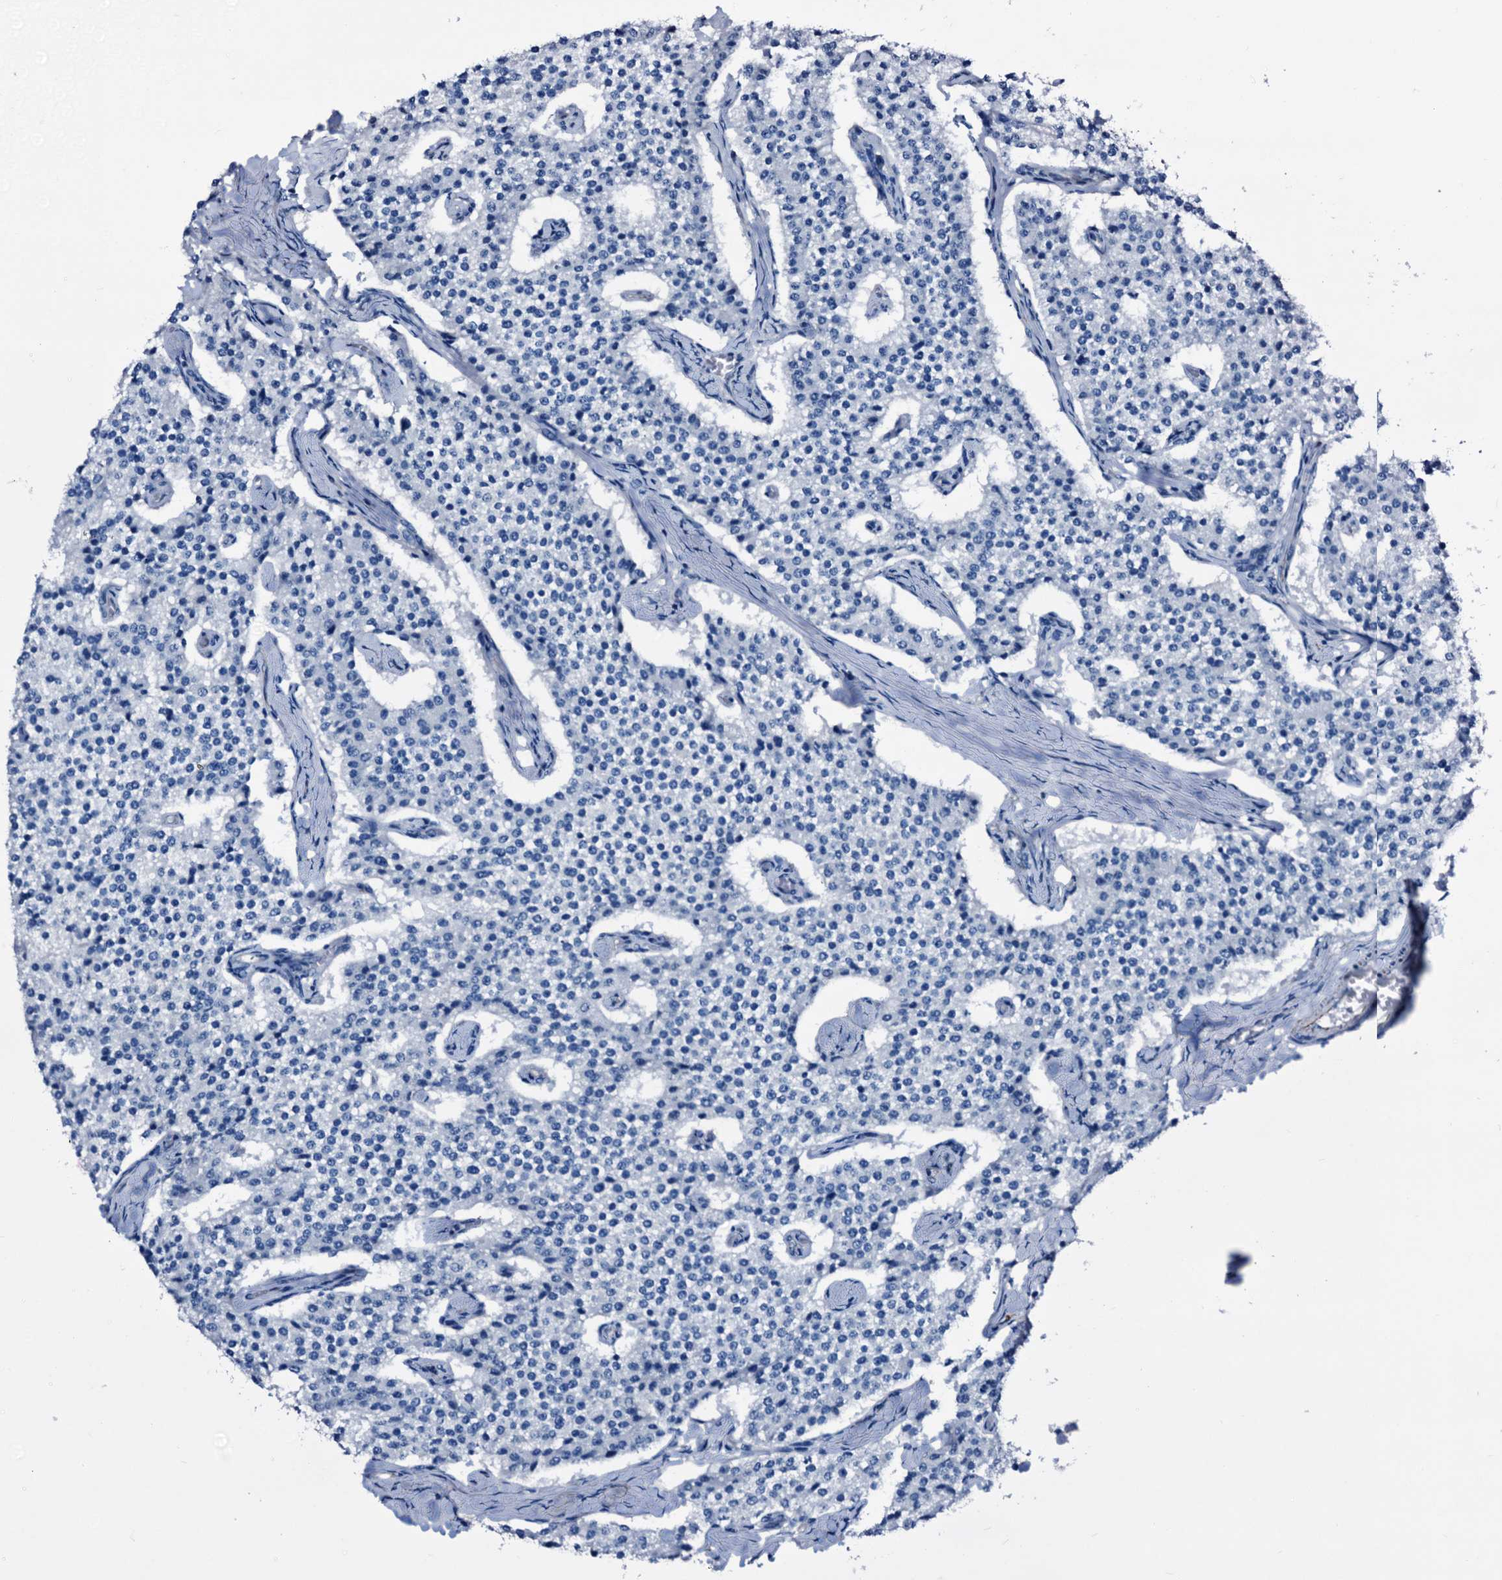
{"staining": {"intensity": "negative", "quantity": "none", "location": "none"}, "tissue": "carcinoid", "cell_type": "Tumor cells", "image_type": "cancer", "snomed": [{"axis": "morphology", "description": "Carcinoid, malignant, NOS"}, {"axis": "topography", "description": "Colon"}], "caption": "This is an immunohistochemistry micrograph of human carcinoid. There is no staining in tumor cells.", "gene": "EMG1", "patient": {"sex": "female", "age": 52}}